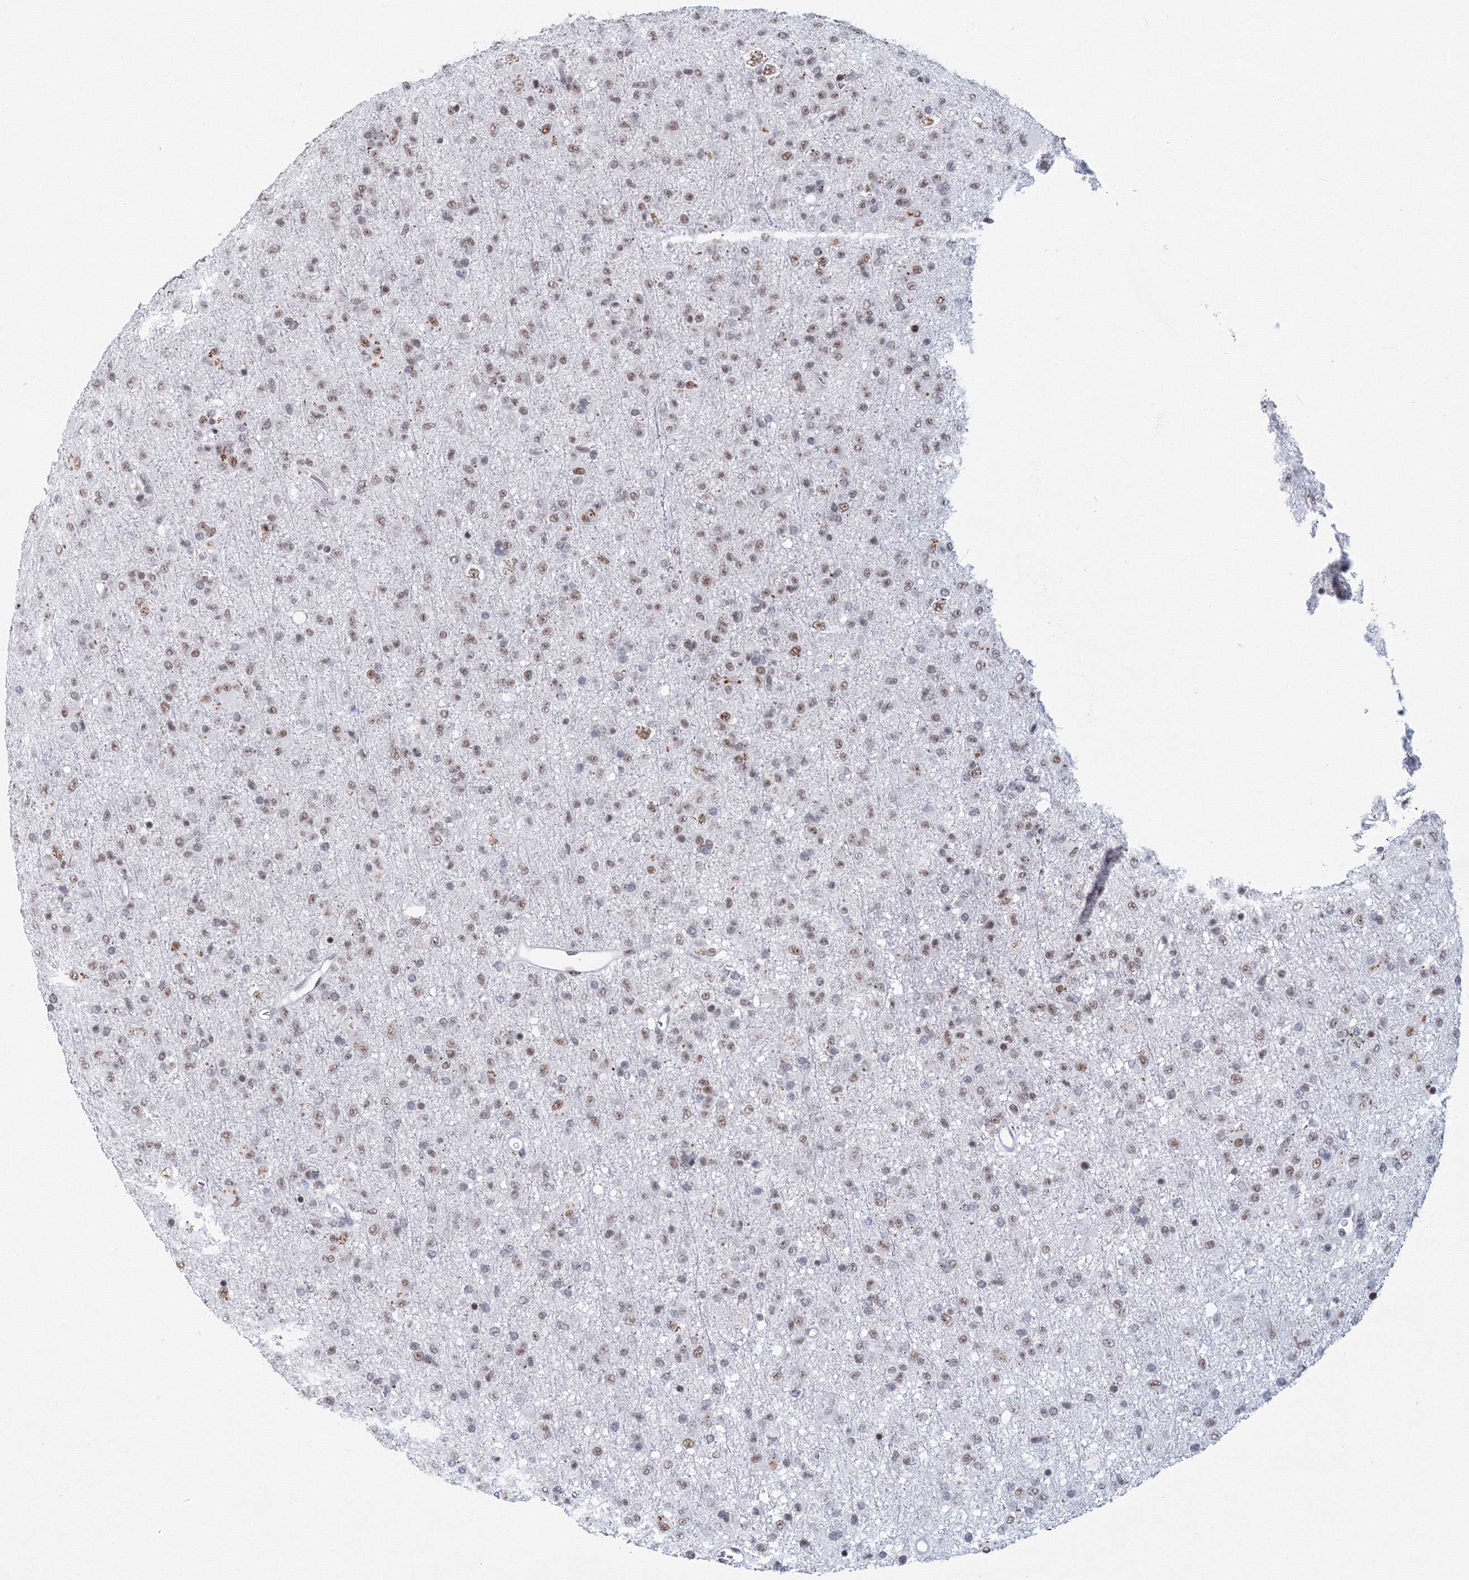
{"staining": {"intensity": "weak", "quantity": ">75%", "location": "nuclear"}, "tissue": "glioma", "cell_type": "Tumor cells", "image_type": "cancer", "snomed": [{"axis": "morphology", "description": "Glioma, malignant, Low grade"}, {"axis": "topography", "description": "Brain"}], "caption": "Immunohistochemistry micrograph of human malignant glioma (low-grade) stained for a protein (brown), which exhibits low levels of weak nuclear positivity in approximately >75% of tumor cells.", "gene": "SF3B6", "patient": {"sex": "male", "age": 65}}